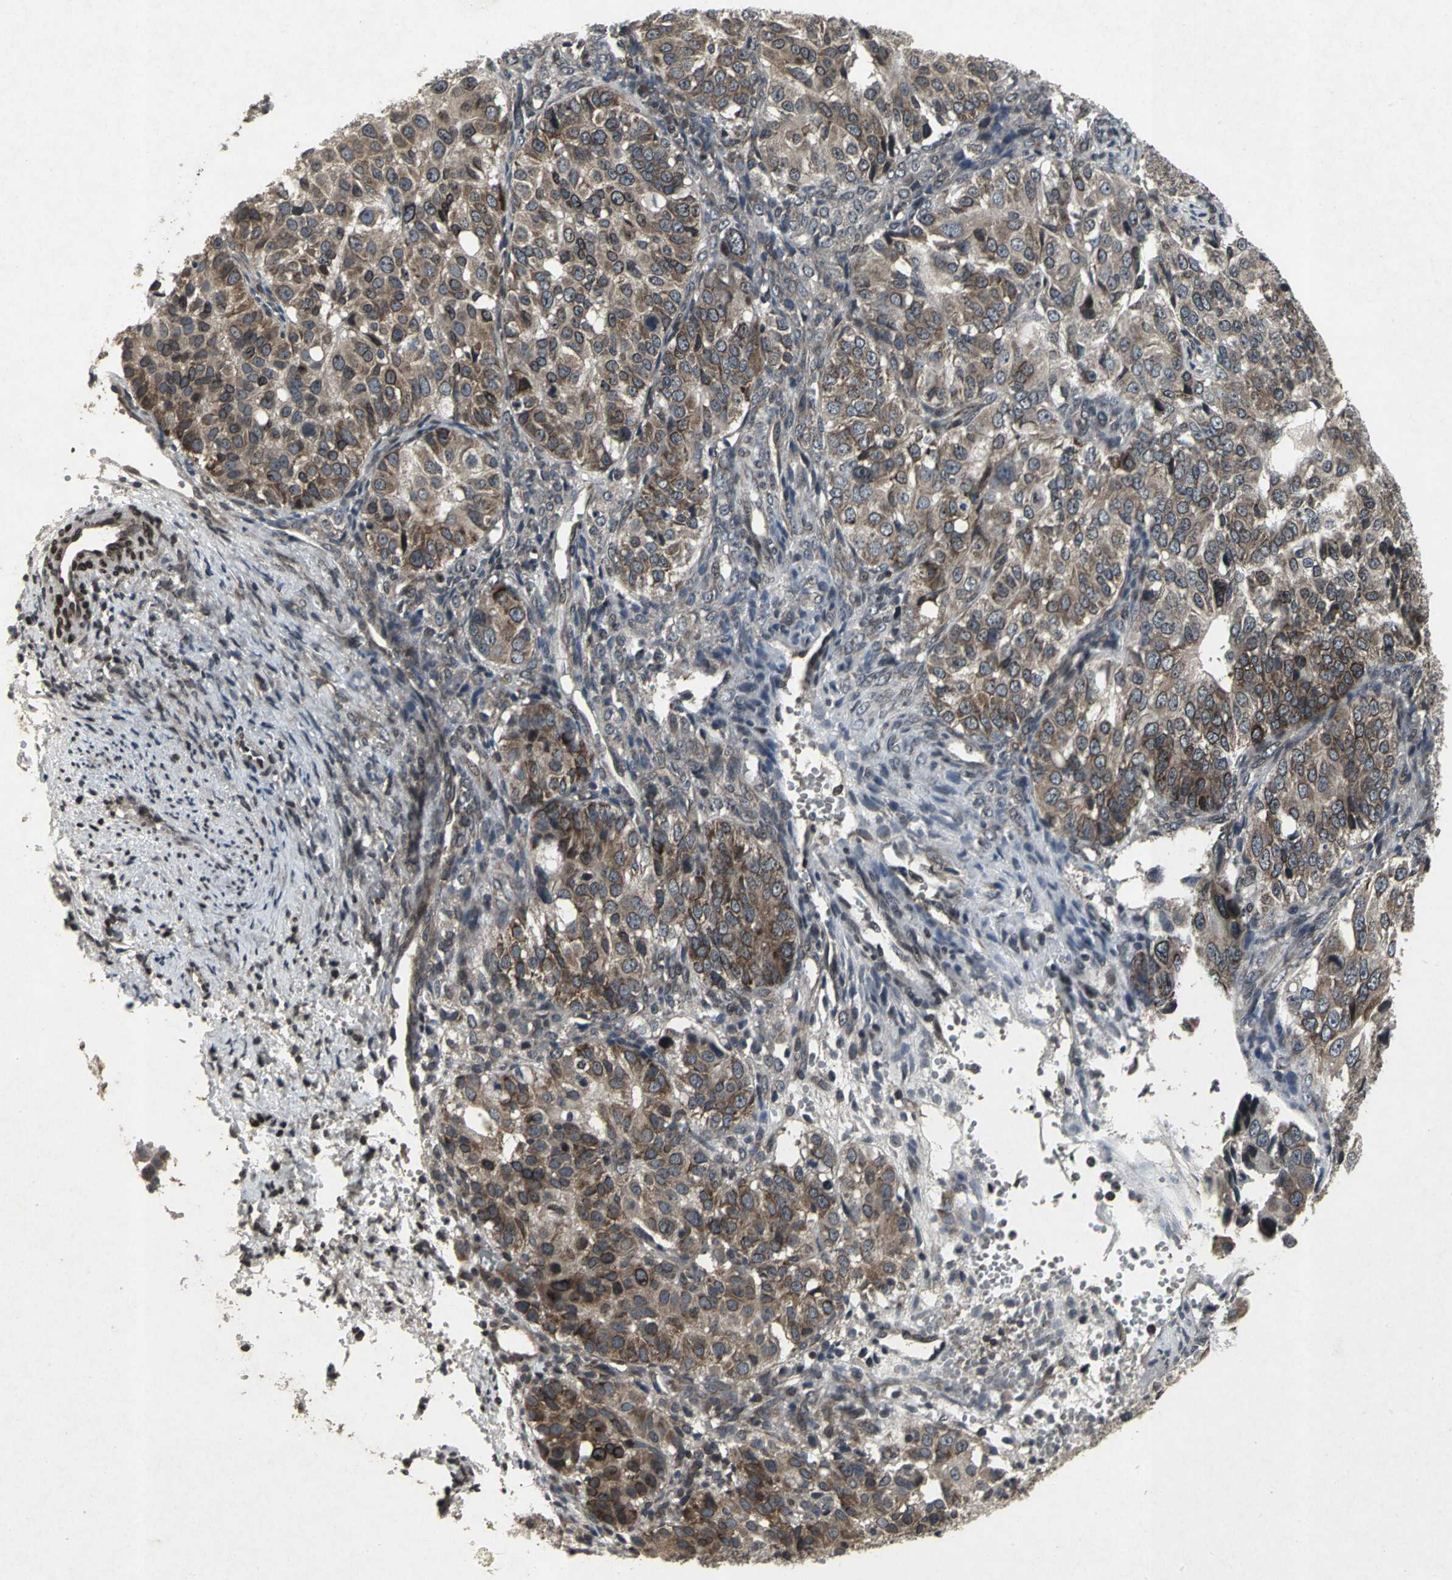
{"staining": {"intensity": "moderate", "quantity": "25%-75%", "location": "cytoplasmic/membranous"}, "tissue": "ovarian cancer", "cell_type": "Tumor cells", "image_type": "cancer", "snomed": [{"axis": "morphology", "description": "Carcinoma, endometroid"}, {"axis": "topography", "description": "Ovary"}], "caption": "The photomicrograph shows immunohistochemical staining of ovarian cancer (endometroid carcinoma). There is moderate cytoplasmic/membranous staining is present in about 25%-75% of tumor cells. (Stains: DAB (3,3'-diaminobenzidine) in brown, nuclei in blue, Microscopy: brightfield microscopy at high magnification).", "gene": "SH2B3", "patient": {"sex": "female", "age": 51}}